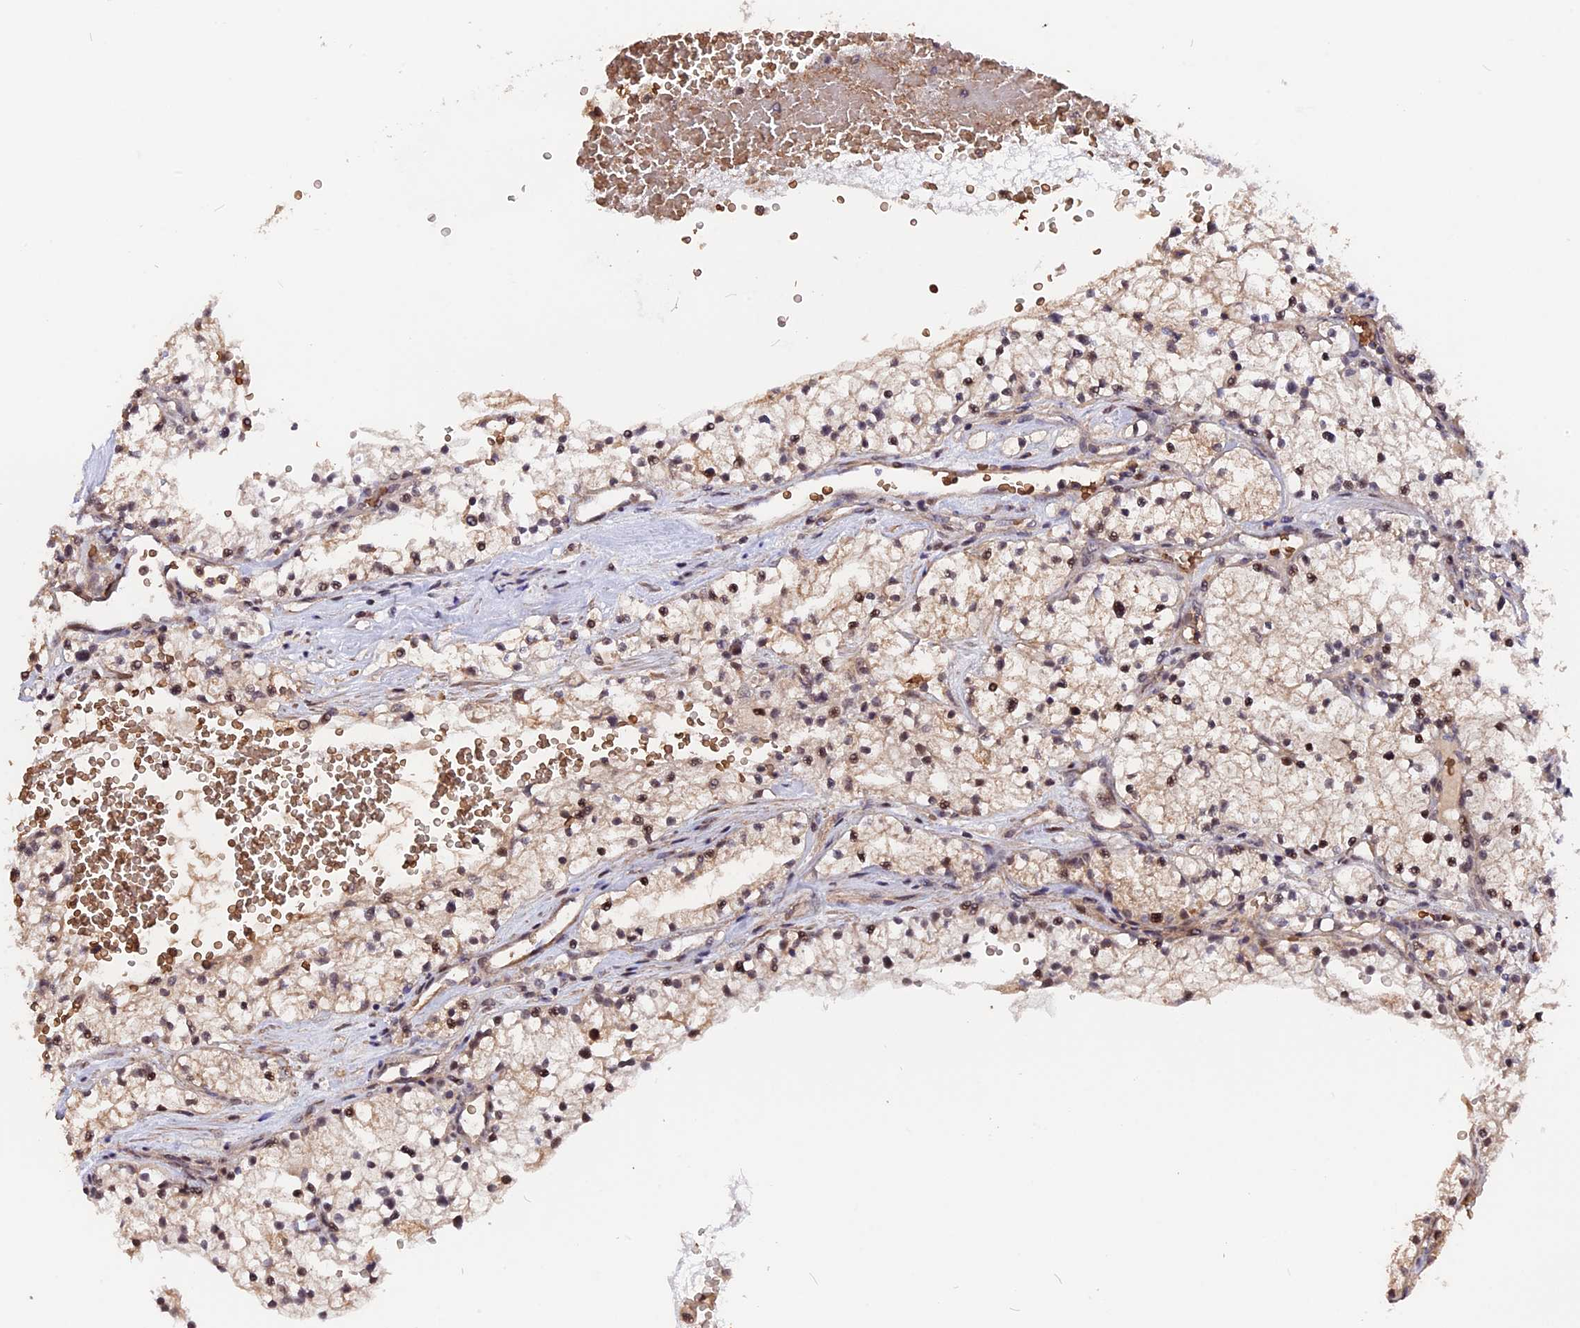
{"staining": {"intensity": "moderate", "quantity": "25%-75%", "location": "nuclear"}, "tissue": "renal cancer", "cell_type": "Tumor cells", "image_type": "cancer", "snomed": [{"axis": "morphology", "description": "Normal tissue, NOS"}, {"axis": "morphology", "description": "Adenocarcinoma, NOS"}, {"axis": "topography", "description": "Kidney"}], "caption": "Immunohistochemistry (IHC) of human adenocarcinoma (renal) reveals medium levels of moderate nuclear staining in about 25%-75% of tumor cells. (Brightfield microscopy of DAB IHC at high magnification).", "gene": "ZC3H10", "patient": {"sex": "male", "age": 68}}